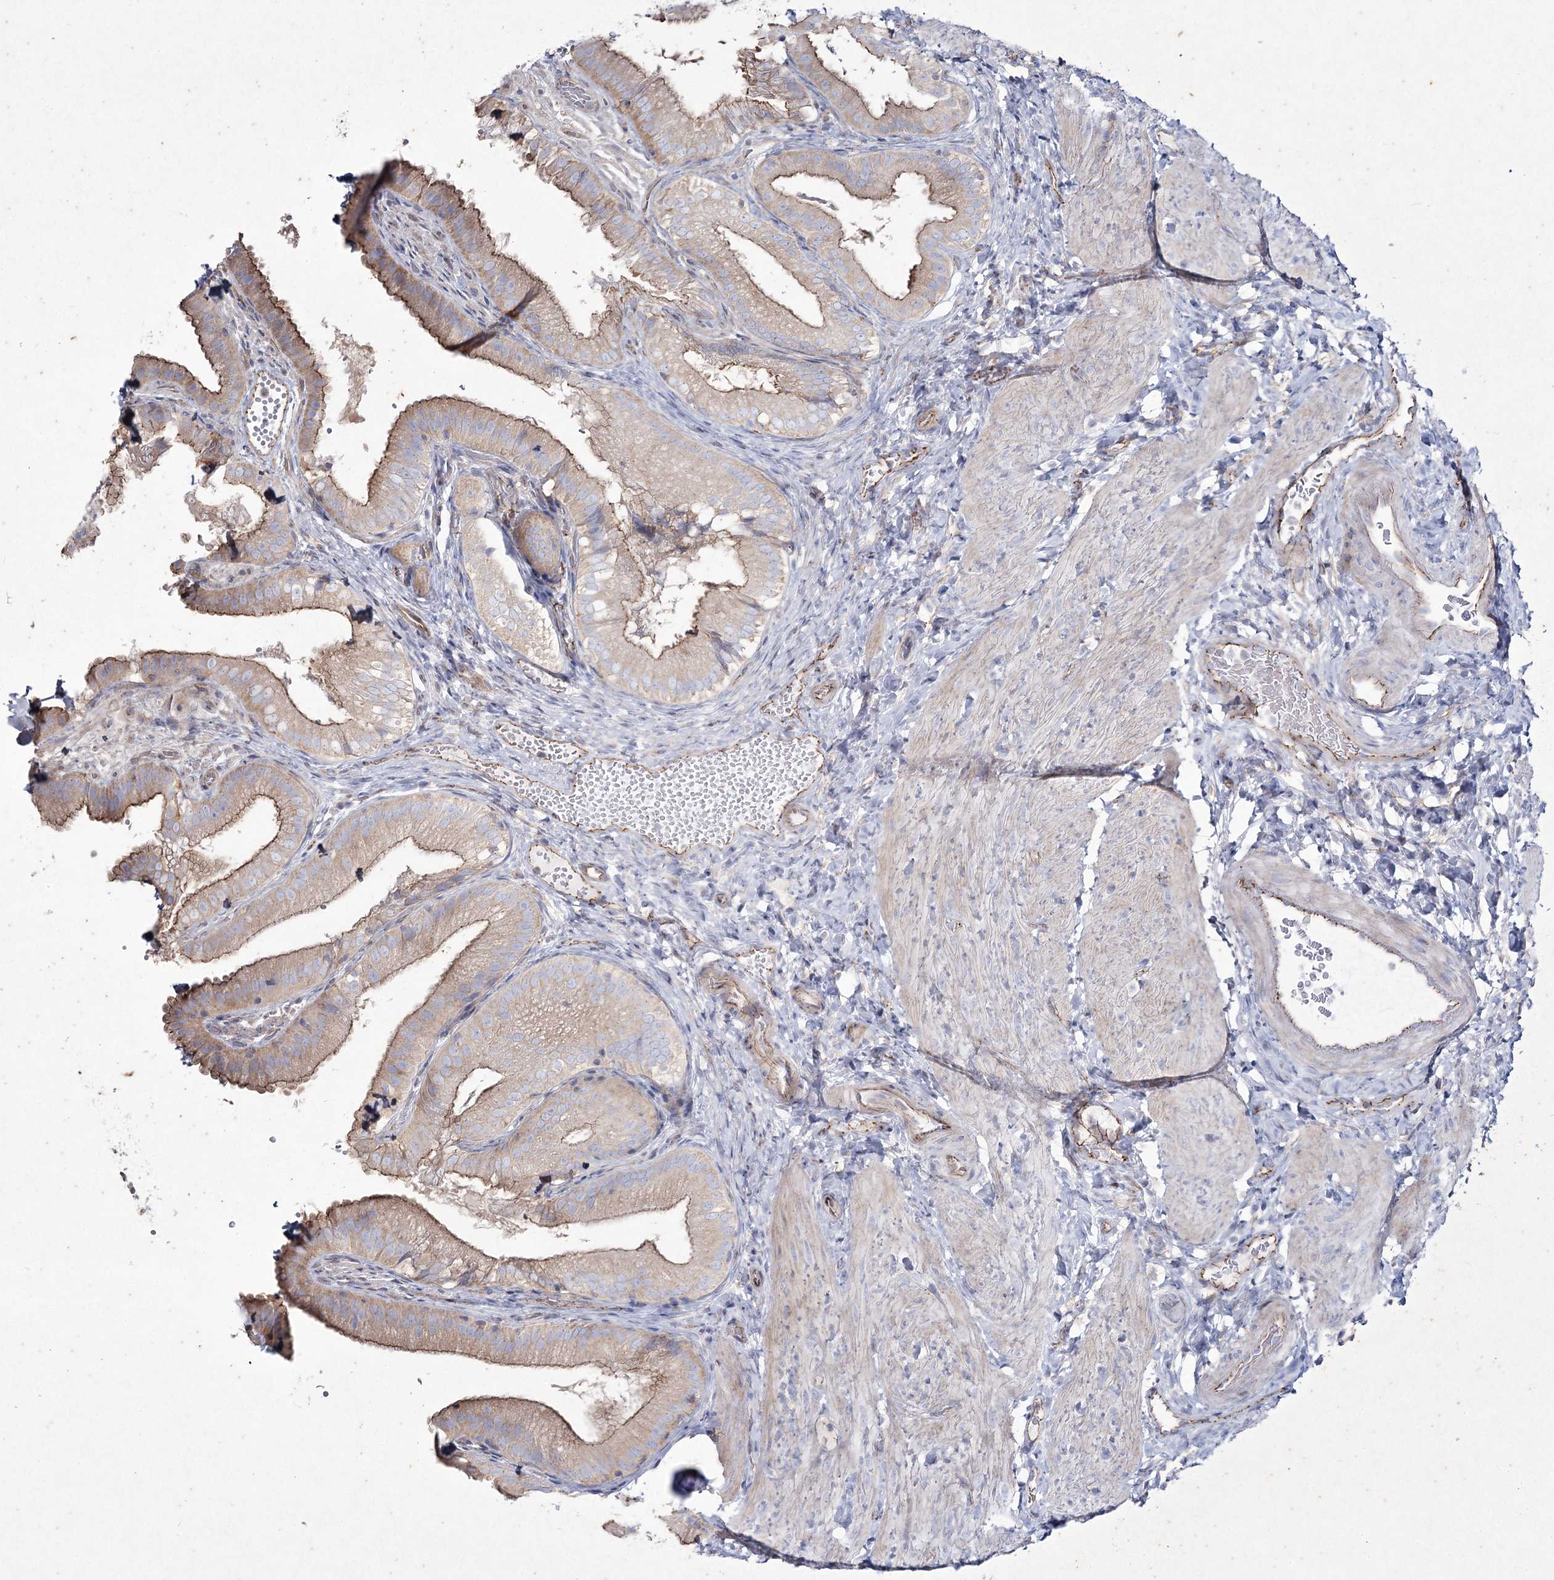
{"staining": {"intensity": "moderate", "quantity": ">75%", "location": "cytoplasmic/membranous"}, "tissue": "gallbladder", "cell_type": "Glandular cells", "image_type": "normal", "snomed": [{"axis": "morphology", "description": "Normal tissue, NOS"}, {"axis": "topography", "description": "Gallbladder"}], "caption": "This is an image of IHC staining of benign gallbladder, which shows moderate positivity in the cytoplasmic/membranous of glandular cells.", "gene": "LDLRAD3", "patient": {"sex": "female", "age": 30}}